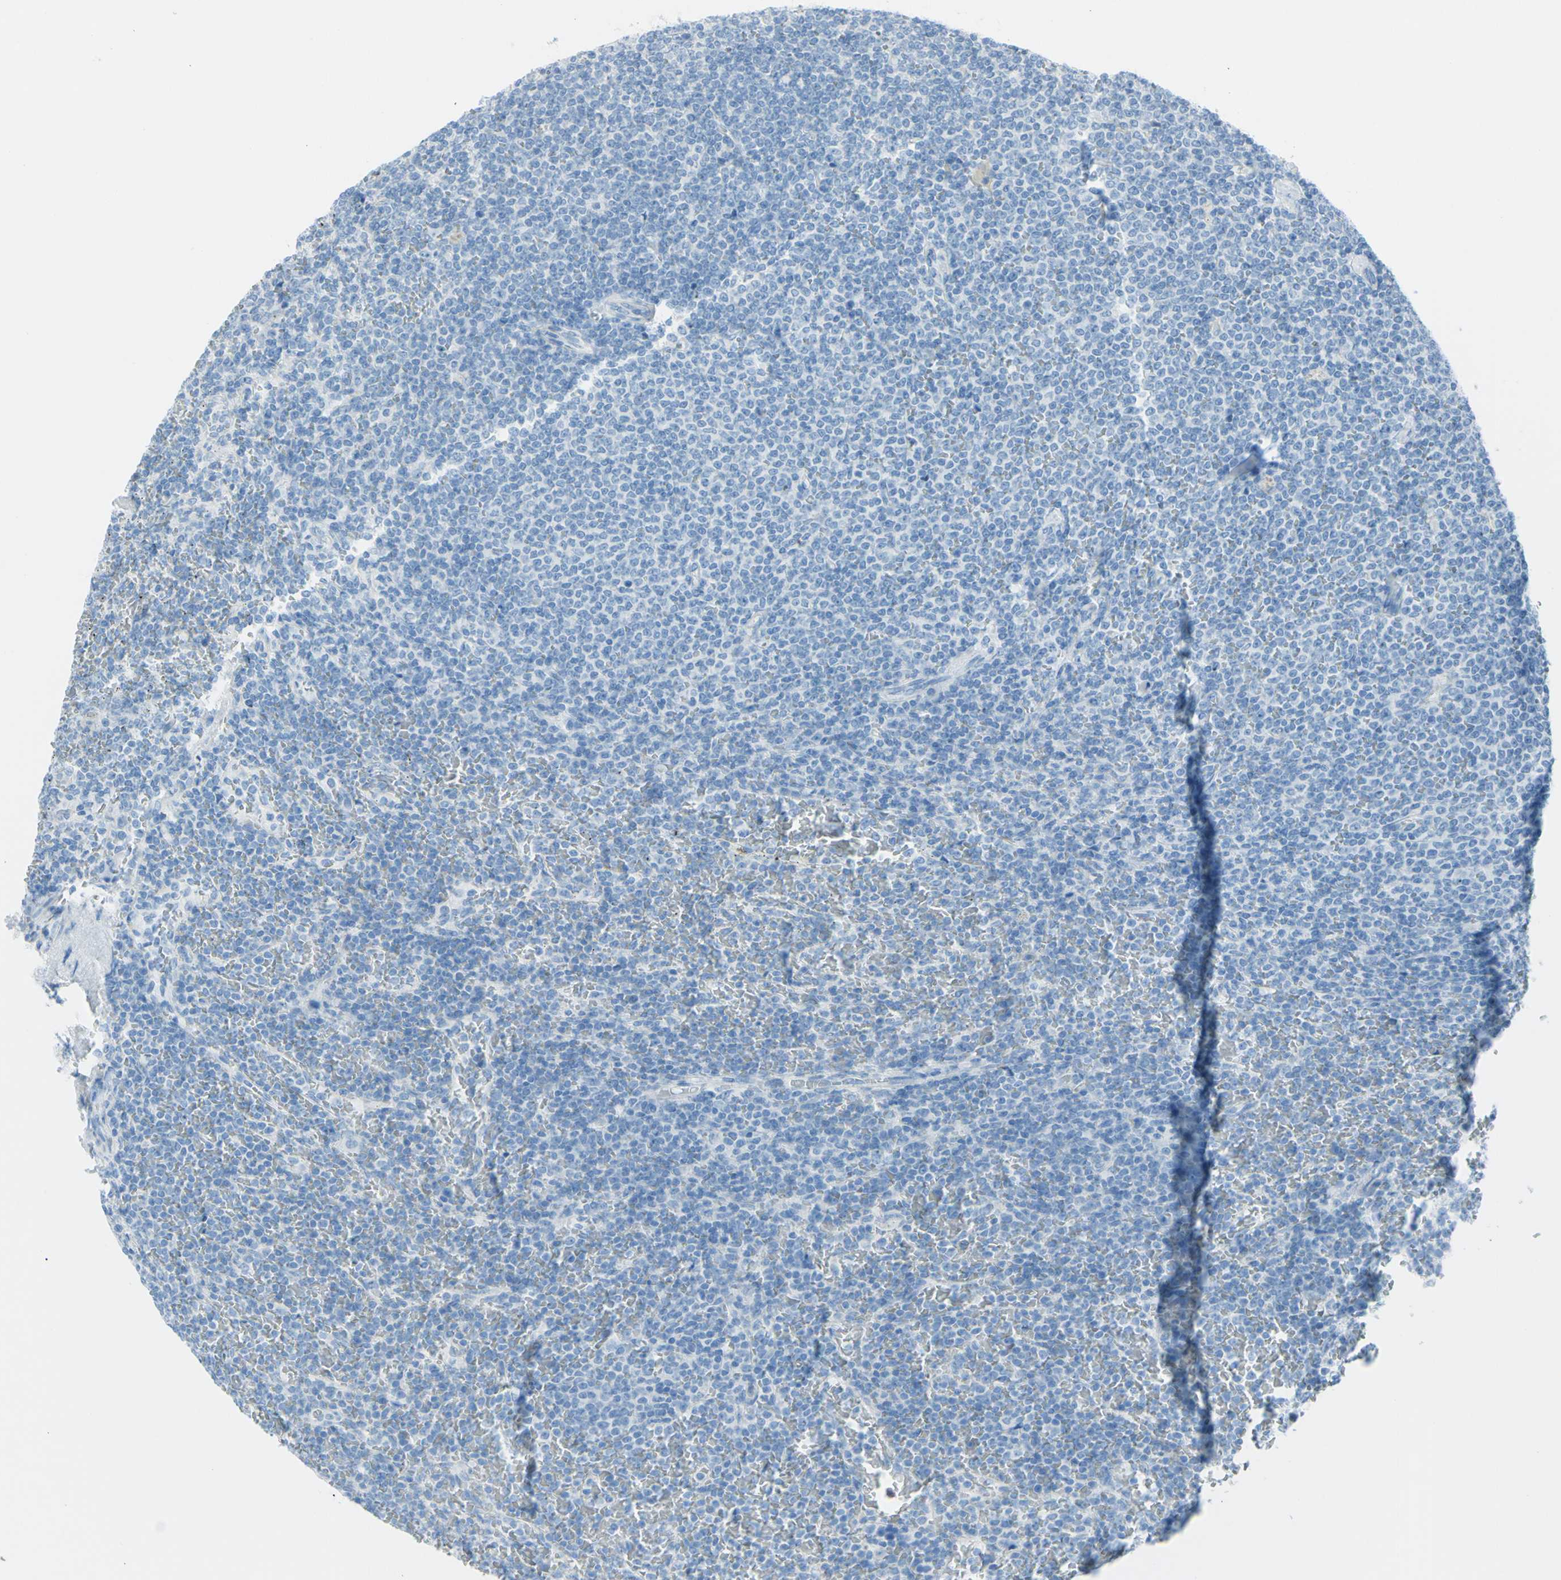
{"staining": {"intensity": "negative", "quantity": "none", "location": "none"}, "tissue": "lymphoma", "cell_type": "Tumor cells", "image_type": "cancer", "snomed": [{"axis": "morphology", "description": "Malignant lymphoma, non-Hodgkin's type, Low grade"}, {"axis": "topography", "description": "Spleen"}], "caption": "The photomicrograph reveals no staining of tumor cells in lymphoma.", "gene": "TFPI2", "patient": {"sex": "female", "age": 77}}